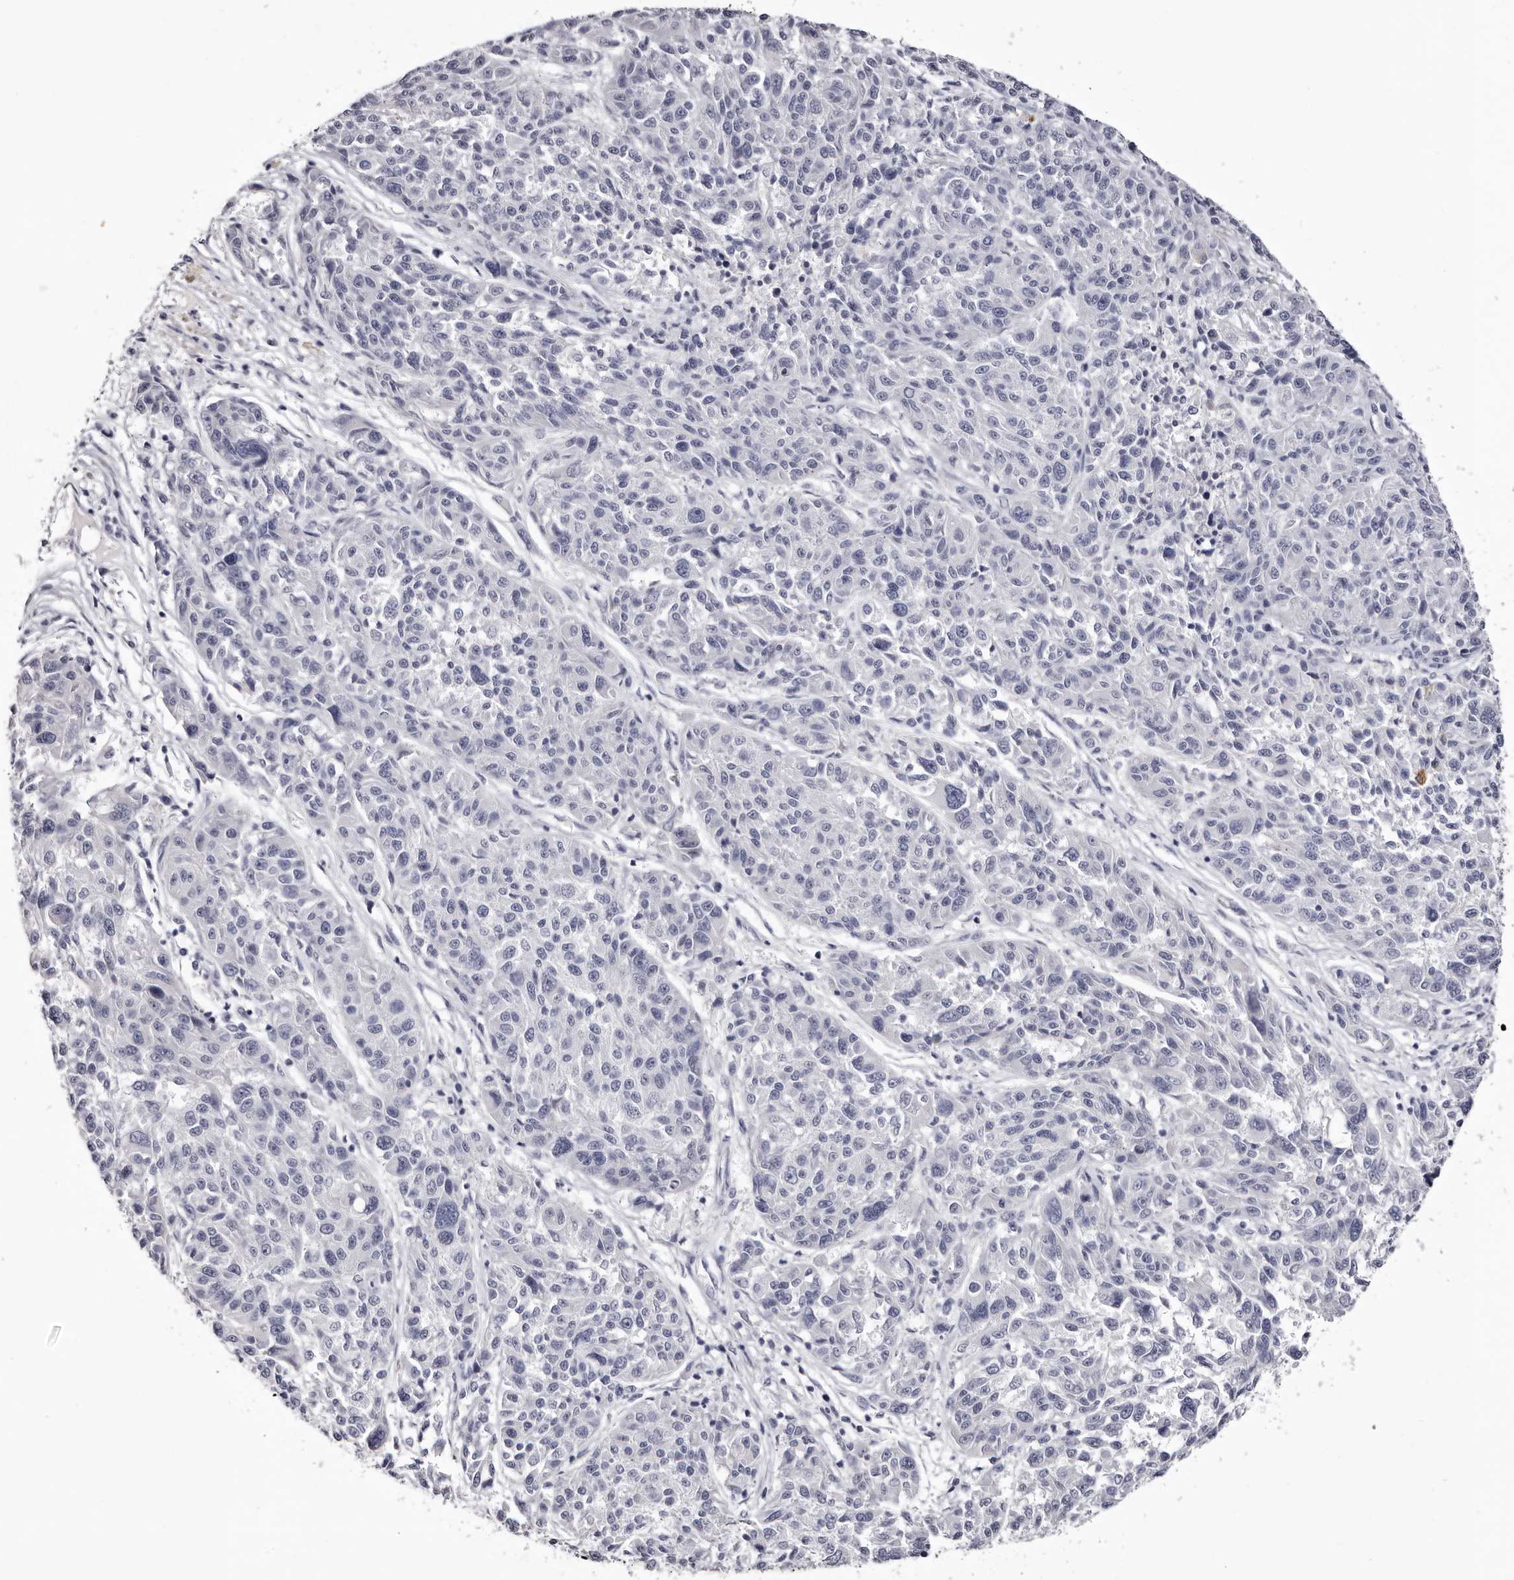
{"staining": {"intensity": "negative", "quantity": "none", "location": "none"}, "tissue": "melanoma", "cell_type": "Tumor cells", "image_type": "cancer", "snomed": [{"axis": "morphology", "description": "Malignant melanoma, NOS"}, {"axis": "topography", "description": "Skin"}], "caption": "Immunohistochemistry histopathology image of human malignant melanoma stained for a protein (brown), which reveals no expression in tumor cells.", "gene": "CA6", "patient": {"sex": "male", "age": 53}}